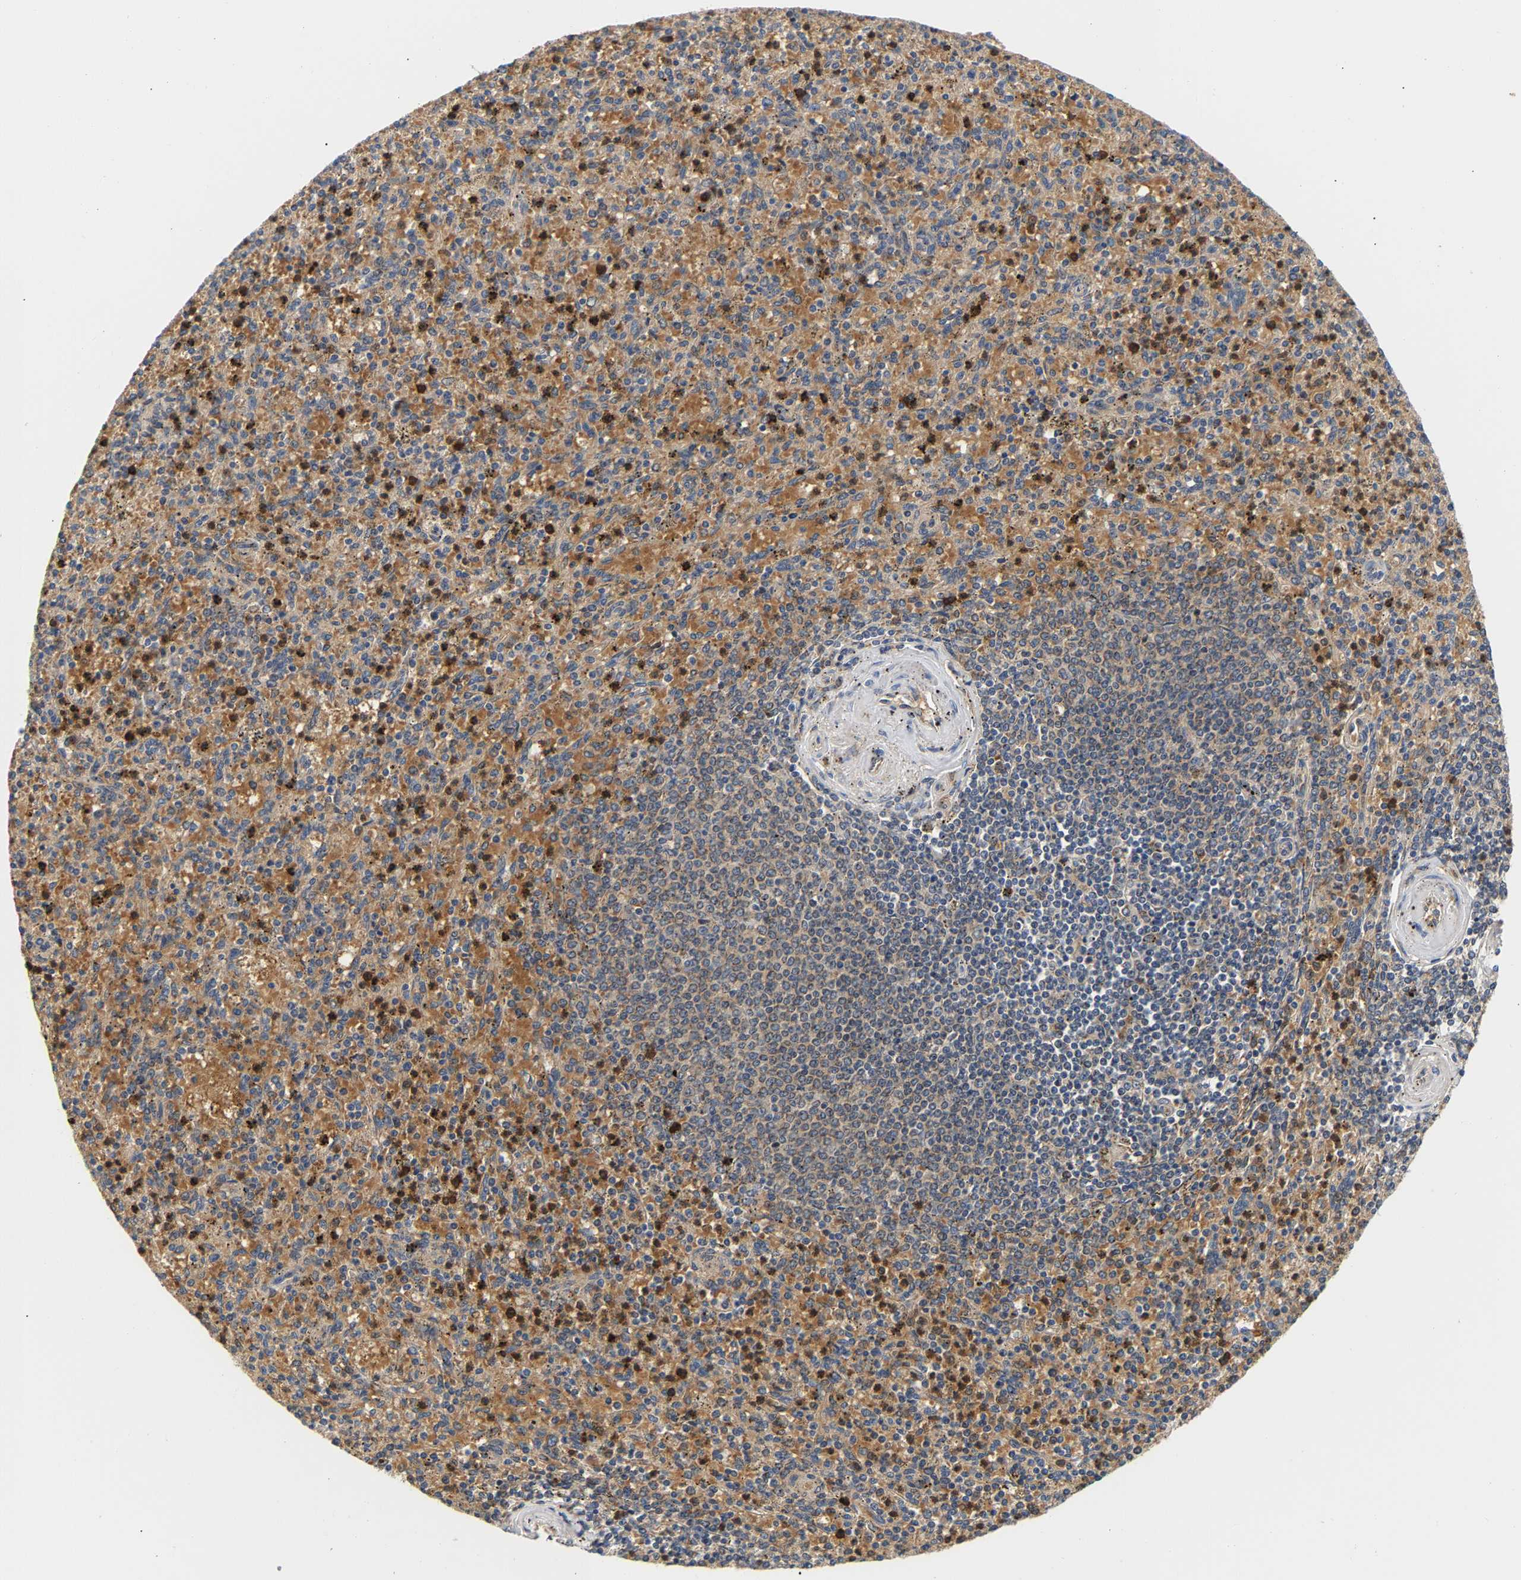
{"staining": {"intensity": "moderate", "quantity": "25%-75%", "location": "cytoplasmic/membranous"}, "tissue": "spleen", "cell_type": "Cells in red pulp", "image_type": "normal", "snomed": [{"axis": "morphology", "description": "Normal tissue, NOS"}, {"axis": "topography", "description": "Spleen"}], "caption": "A micrograph showing moderate cytoplasmic/membranous expression in approximately 25%-75% of cells in red pulp in benign spleen, as visualized by brown immunohistochemical staining.", "gene": "PPID", "patient": {"sex": "male", "age": 72}}